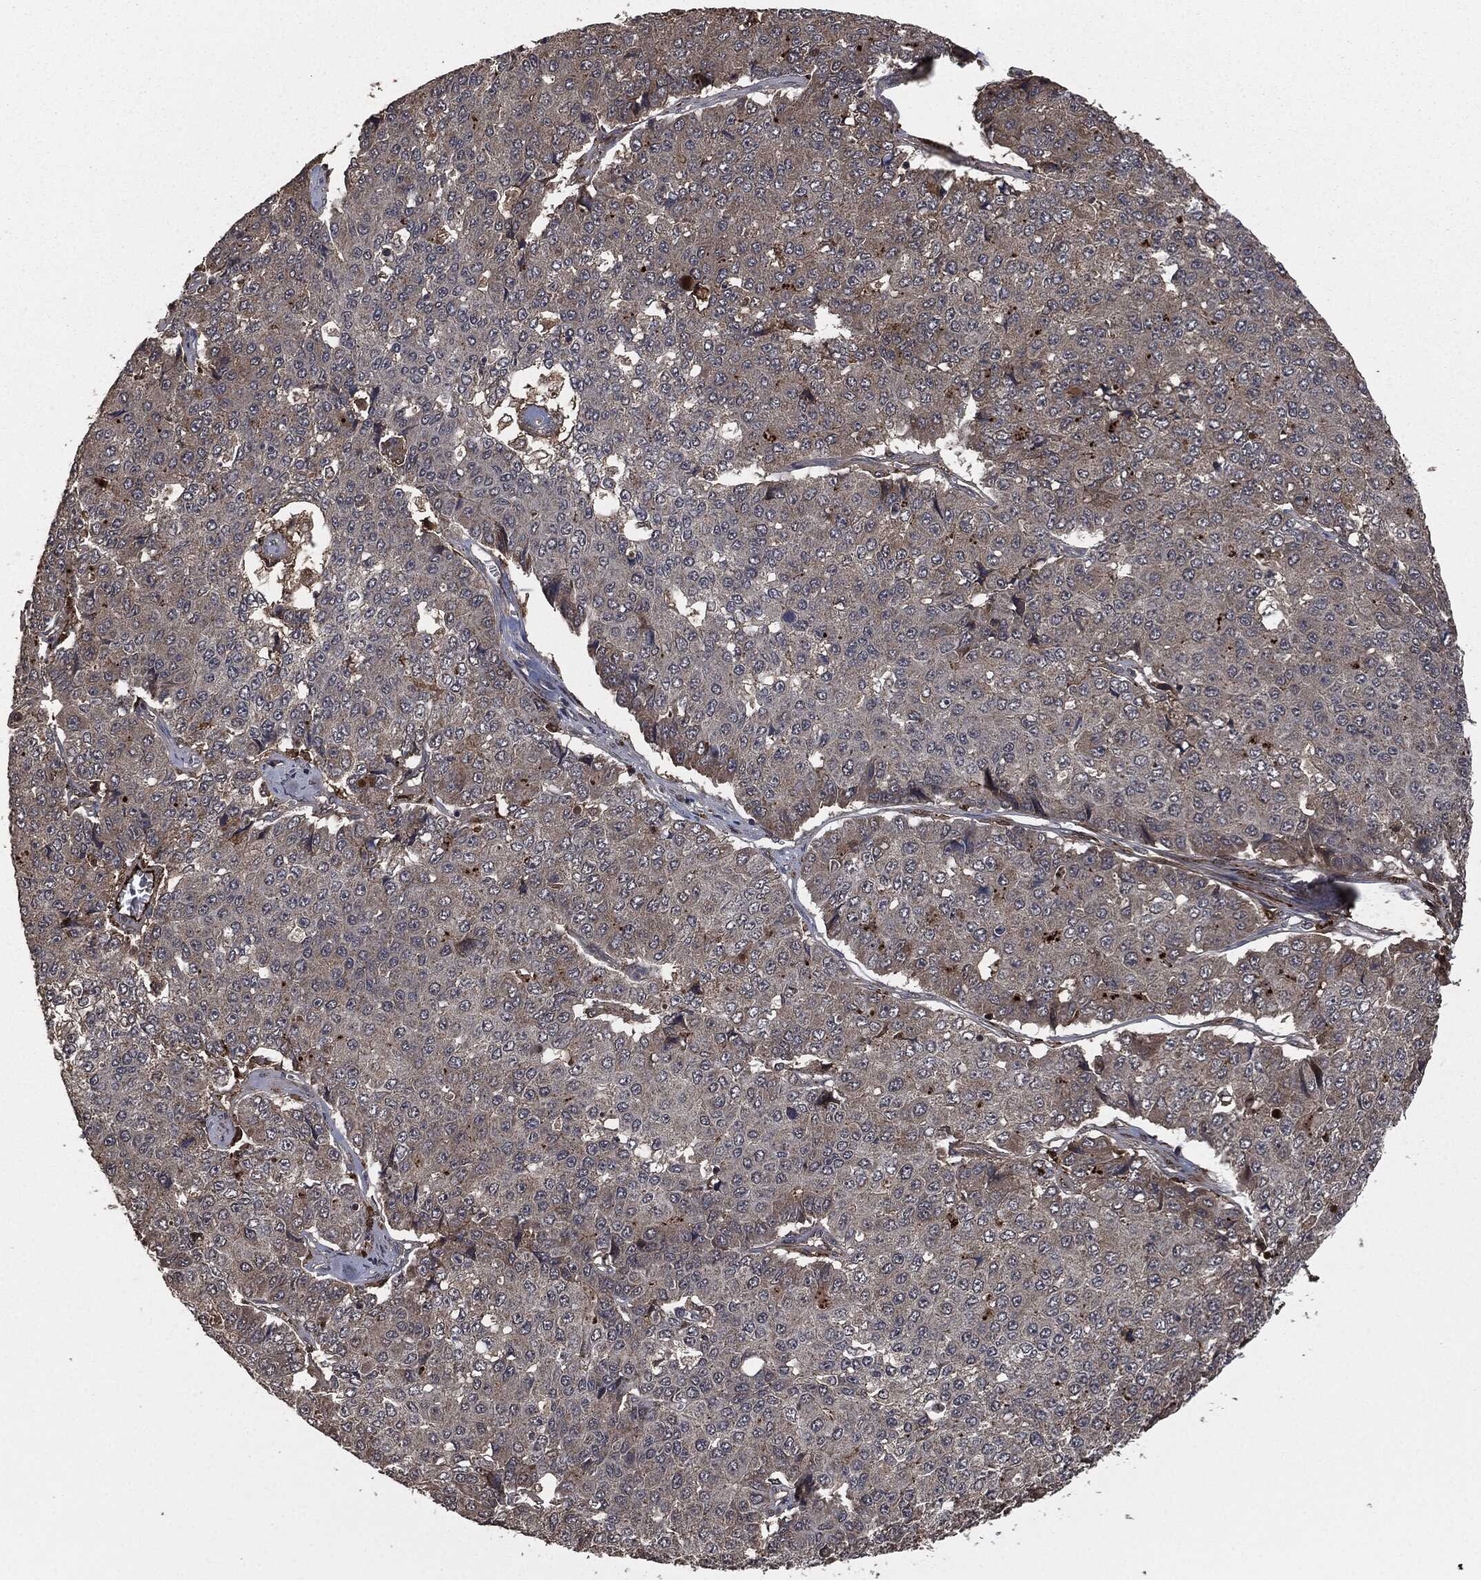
{"staining": {"intensity": "negative", "quantity": "none", "location": "none"}, "tissue": "pancreatic cancer", "cell_type": "Tumor cells", "image_type": "cancer", "snomed": [{"axis": "morphology", "description": "Normal tissue, NOS"}, {"axis": "morphology", "description": "Adenocarcinoma, NOS"}, {"axis": "topography", "description": "Pancreas"}, {"axis": "topography", "description": "Duodenum"}], "caption": "IHC micrograph of neoplastic tissue: adenocarcinoma (pancreatic) stained with DAB (3,3'-diaminobenzidine) displays no significant protein expression in tumor cells.", "gene": "CRABP2", "patient": {"sex": "male", "age": 50}}